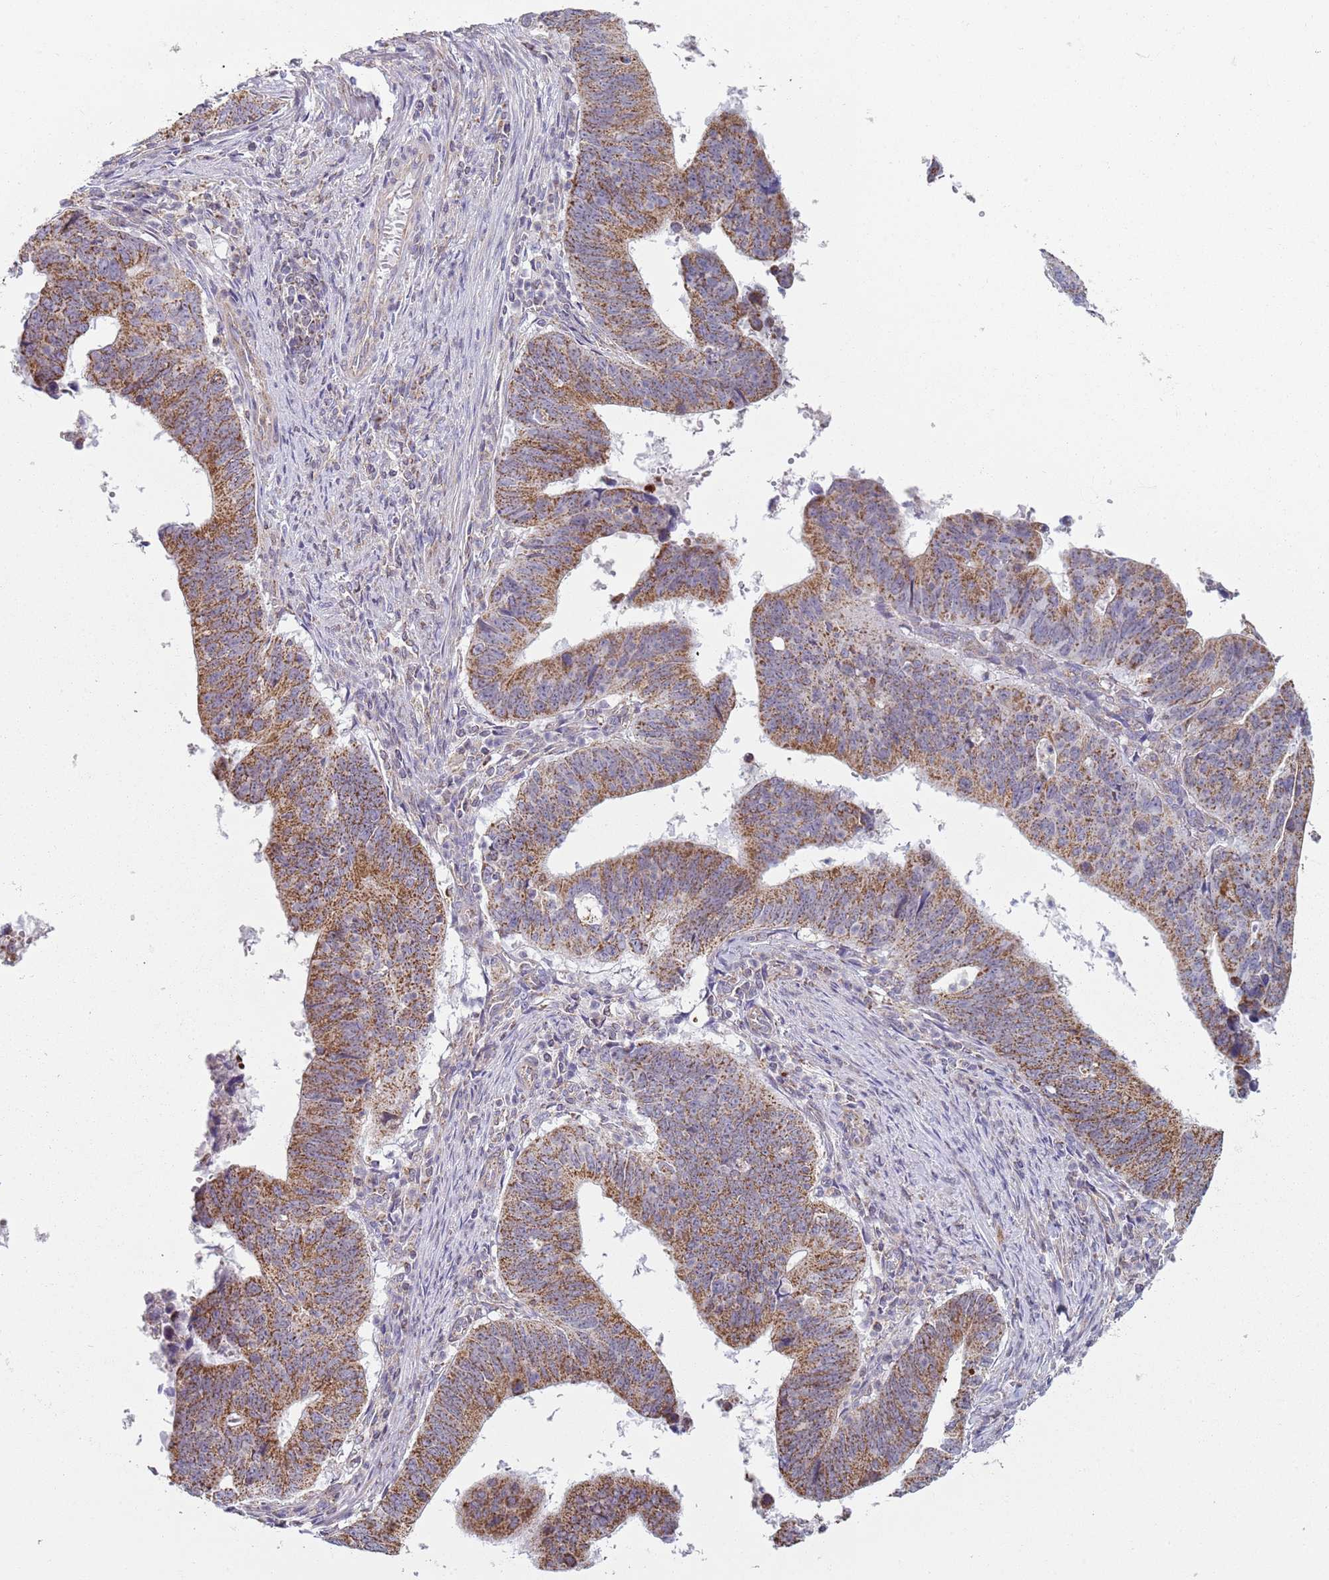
{"staining": {"intensity": "moderate", "quantity": ">75%", "location": "cytoplasmic/membranous"}, "tissue": "stomach cancer", "cell_type": "Tumor cells", "image_type": "cancer", "snomed": [{"axis": "morphology", "description": "Adenocarcinoma, NOS"}, {"axis": "topography", "description": "Stomach"}], "caption": "Brown immunohistochemical staining in stomach cancer demonstrates moderate cytoplasmic/membranous staining in about >75% of tumor cells. (IHC, brightfield microscopy, high magnification).", "gene": "GAS8", "patient": {"sex": "male", "age": 59}}